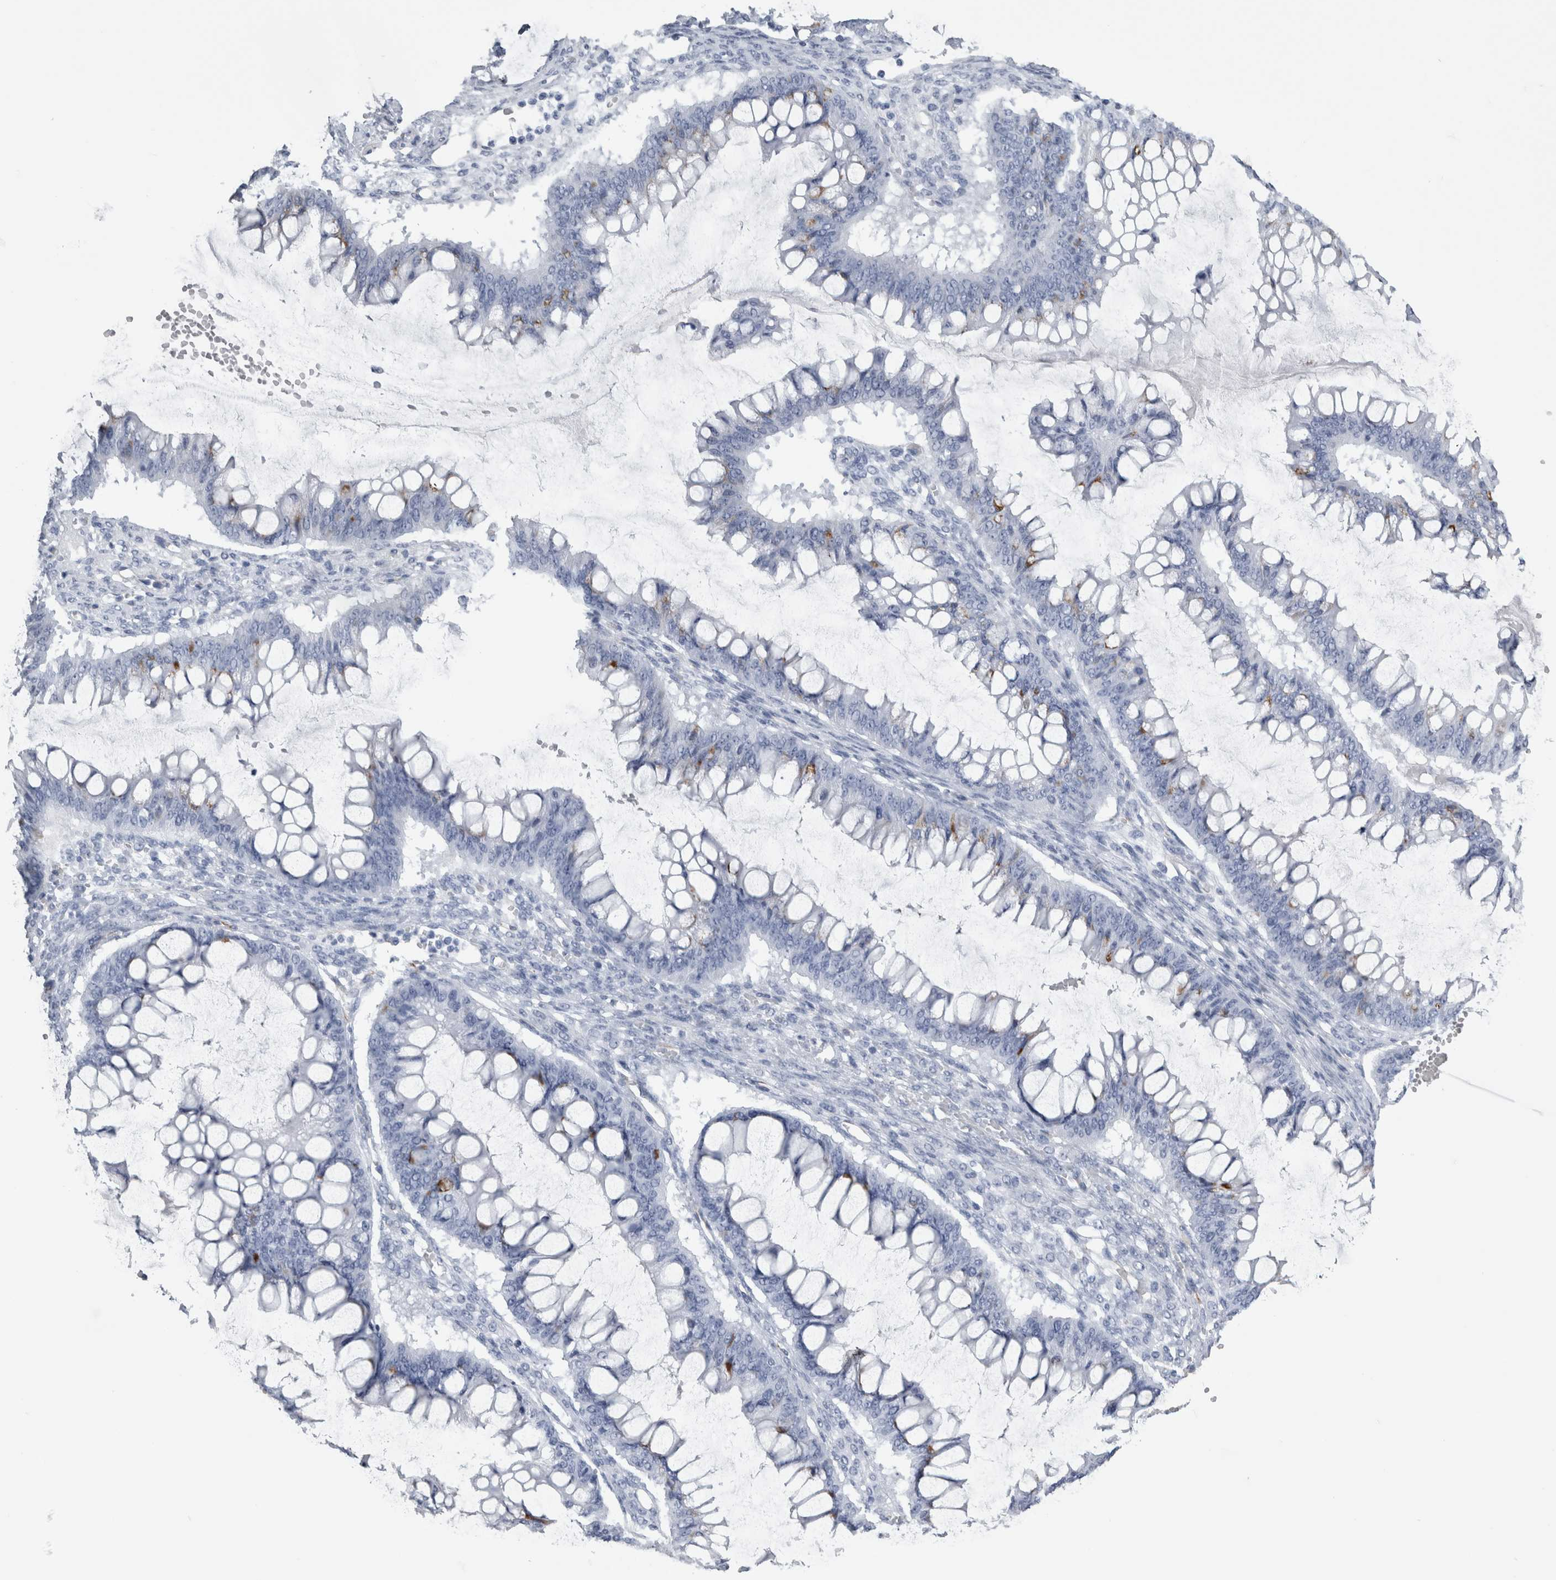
{"staining": {"intensity": "moderate", "quantity": "<25%", "location": "cytoplasmic/membranous"}, "tissue": "ovarian cancer", "cell_type": "Tumor cells", "image_type": "cancer", "snomed": [{"axis": "morphology", "description": "Cystadenocarcinoma, mucinous, NOS"}, {"axis": "topography", "description": "Ovary"}], "caption": "This histopathology image displays IHC staining of human ovarian mucinous cystadenocarcinoma, with low moderate cytoplasmic/membranous expression in about <25% of tumor cells.", "gene": "VWDE", "patient": {"sex": "female", "age": 73}}